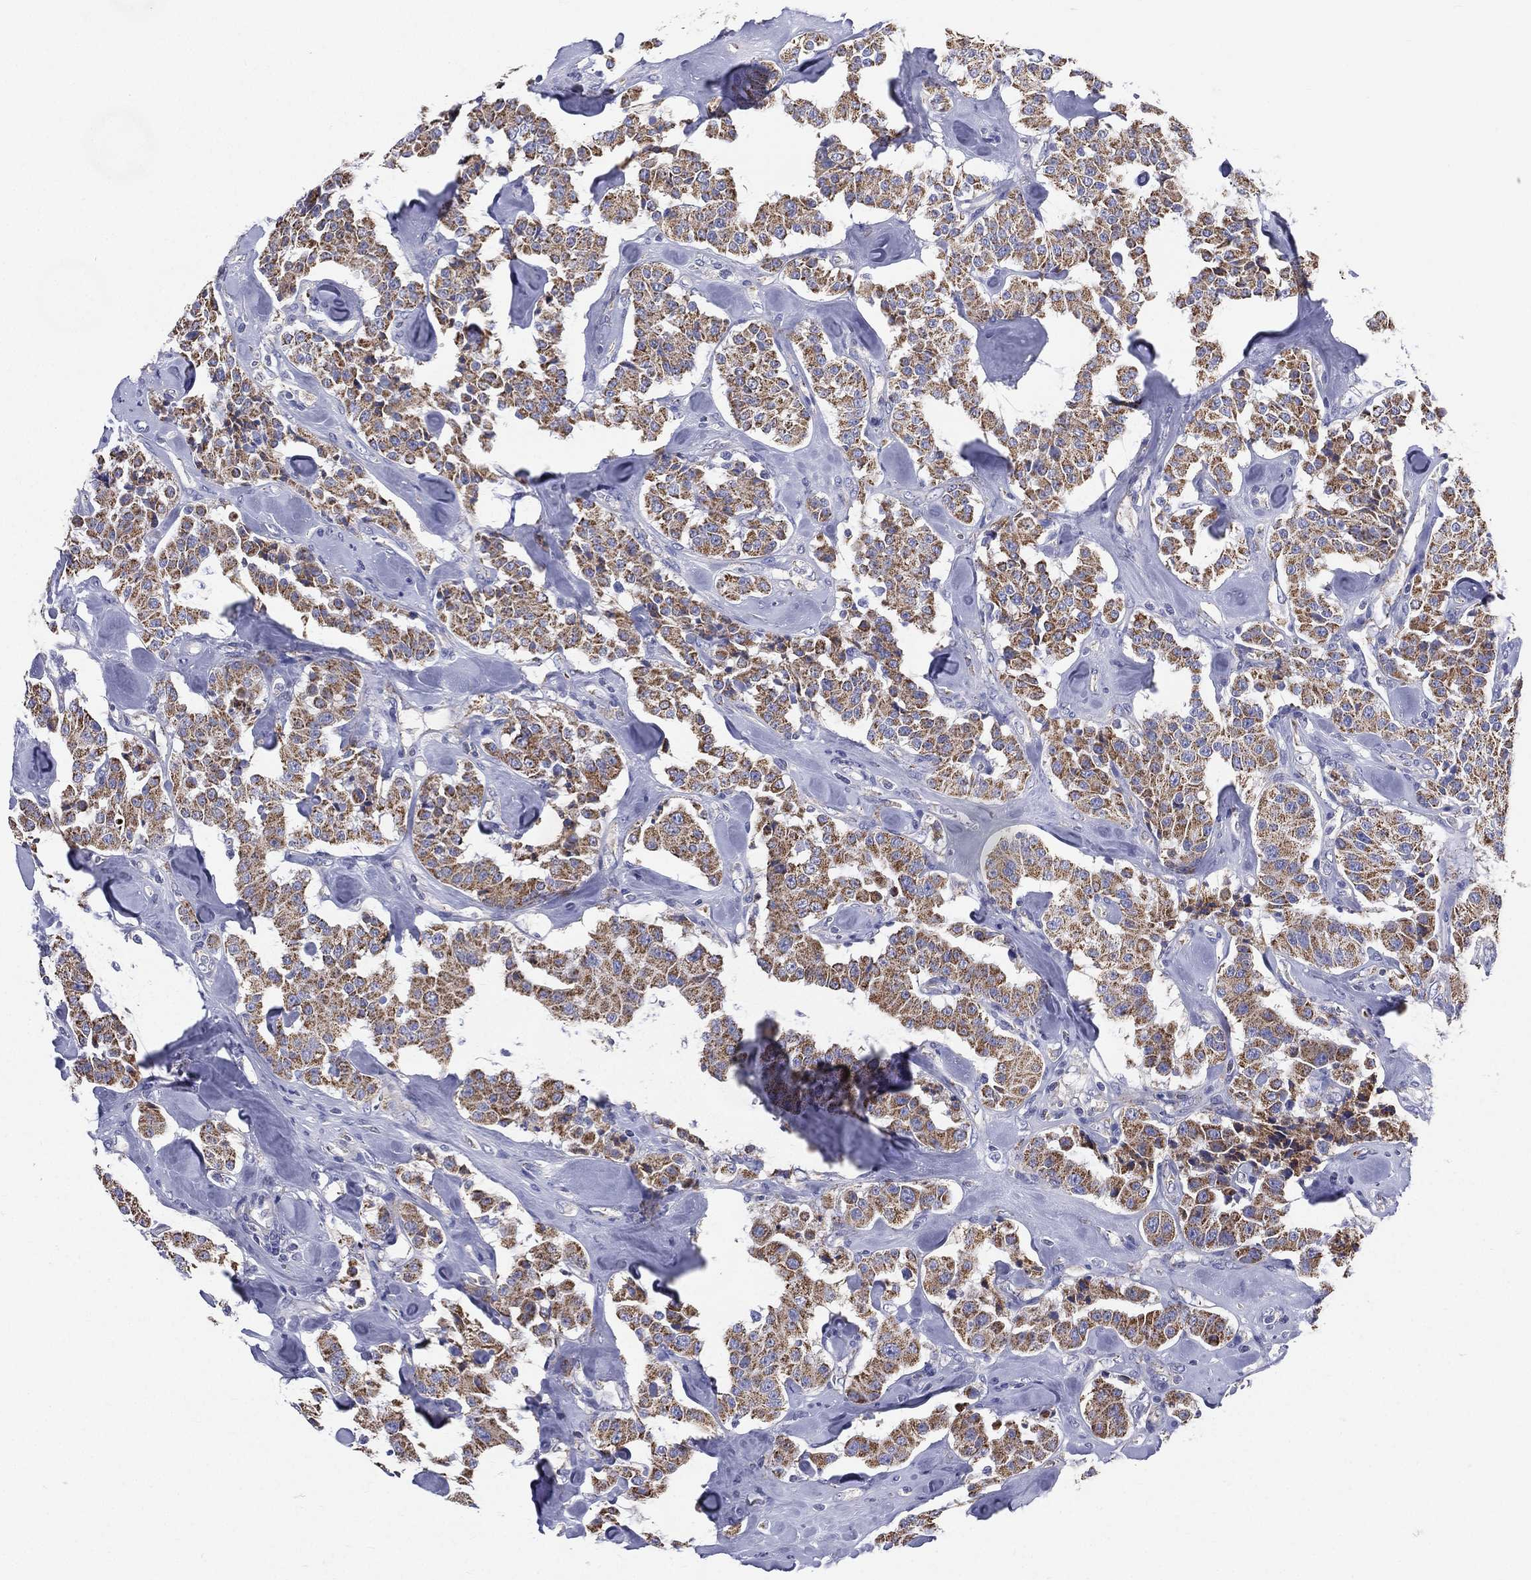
{"staining": {"intensity": "moderate", "quantity": ">75%", "location": "cytoplasmic/membranous"}, "tissue": "carcinoid", "cell_type": "Tumor cells", "image_type": "cancer", "snomed": [{"axis": "morphology", "description": "Carcinoid, malignant, NOS"}, {"axis": "topography", "description": "Pancreas"}], "caption": "Protein expression analysis of carcinoid (malignant) demonstrates moderate cytoplasmic/membranous expression in about >75% of tumor cells.", "gene": "PWWP3A", "patient": {"sex": "male", "age": 41}}